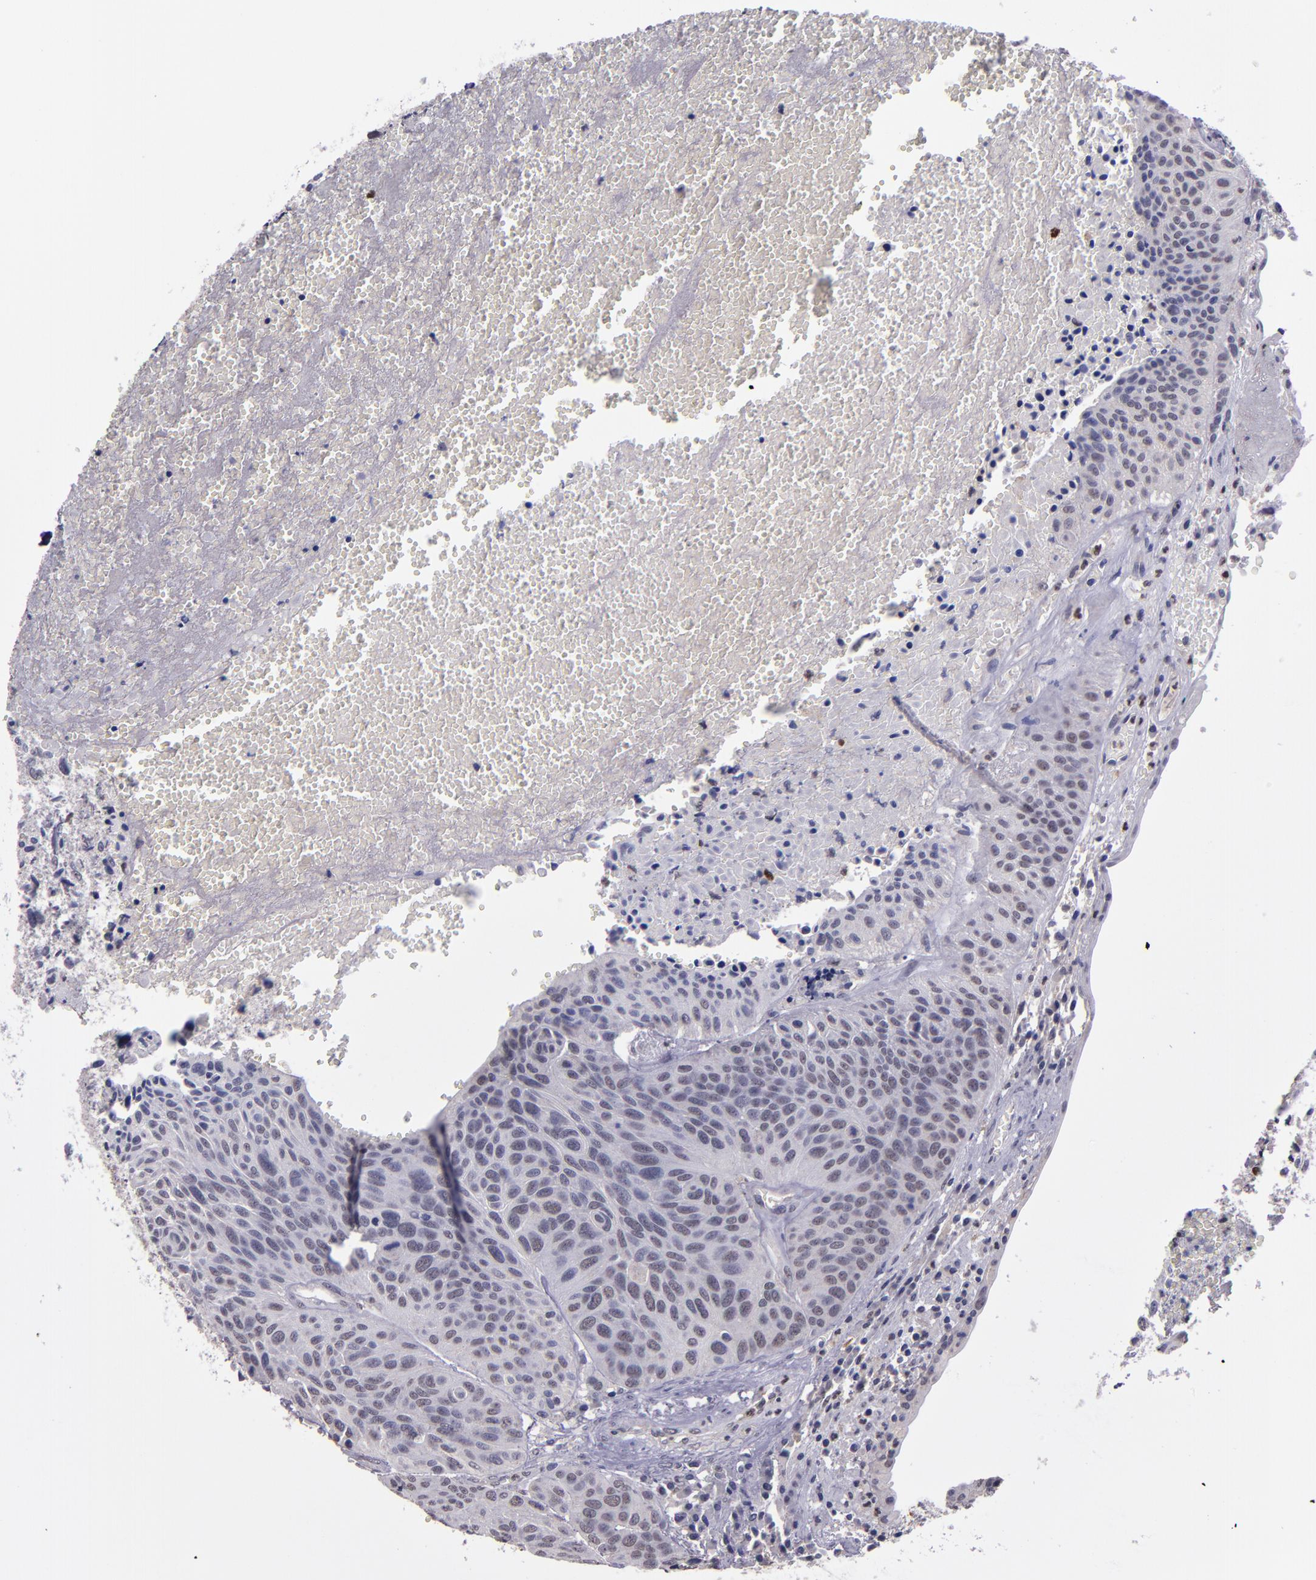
{"staining": {"intensity": "weak", "quantity": "<25%", "location": "nuclear"}, "tissue": "urothelial cancer", "cell_type": "Tumor cells", "image_type": "cancer", "snomed": [{"axis": "morphology", "description": "Urothelial carcinoma, High grade"}, {"axis": "topography", "description": "Urinary bladder"}], "caption": "Tumor cells show no significant protein positivity in urothelial cancer.", "gene": "CEBPE", "patient": {"sex": "male", "age": 66}}